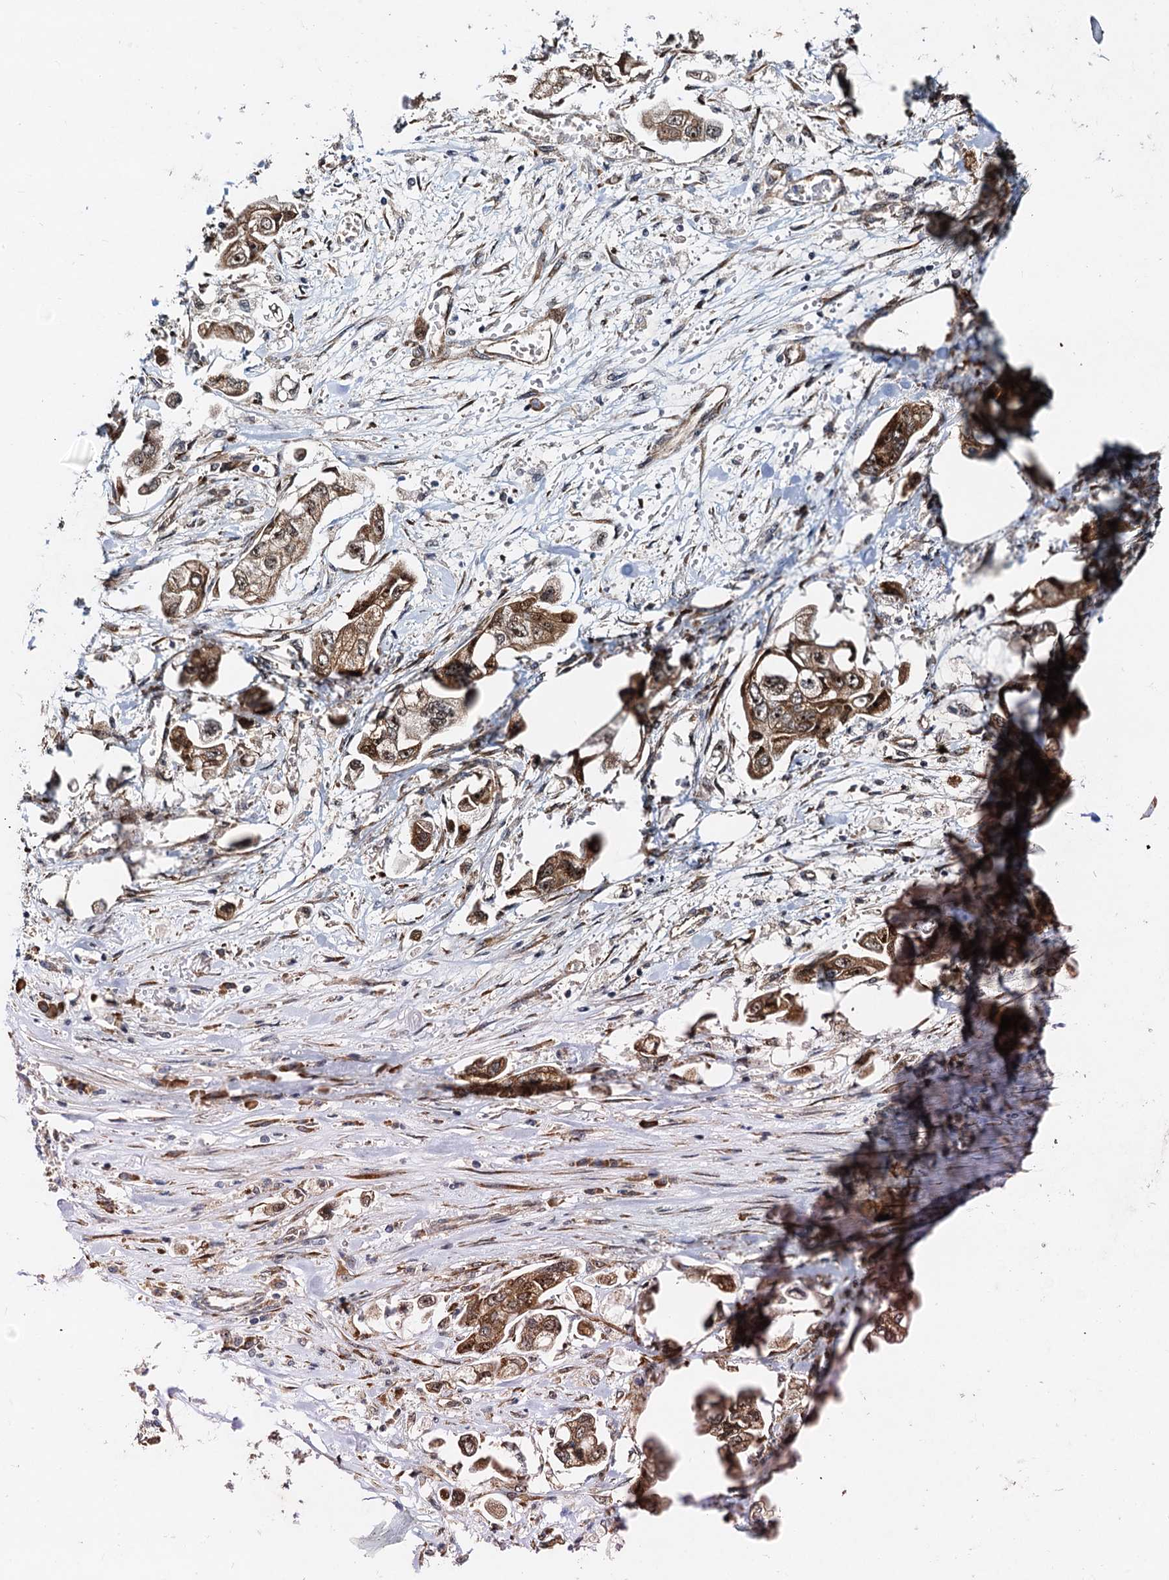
{"staining": {"intensity": "moderate", "quantity": ">75%", "location": "cytoplasmic/membranous,nuclear"}, "tissue": "stomach cancer", "cell_type": "Tumor cells", "image_type": "cancer", "snomed": [{"axis": "morphology", "description": "Adenocarcinoma, NOS"}, {"axis": "topography", "description": "Stomach"}], "caption": "Immunohistochemical staining of stomach adenocarcinoma reveals medium levels of moderate cytoplasmic/membranous and nuclear protein positivity in about >75% of tumor cells.", "gene": "DNAJC21", "patient": {"sex": "male", "age": 62}}